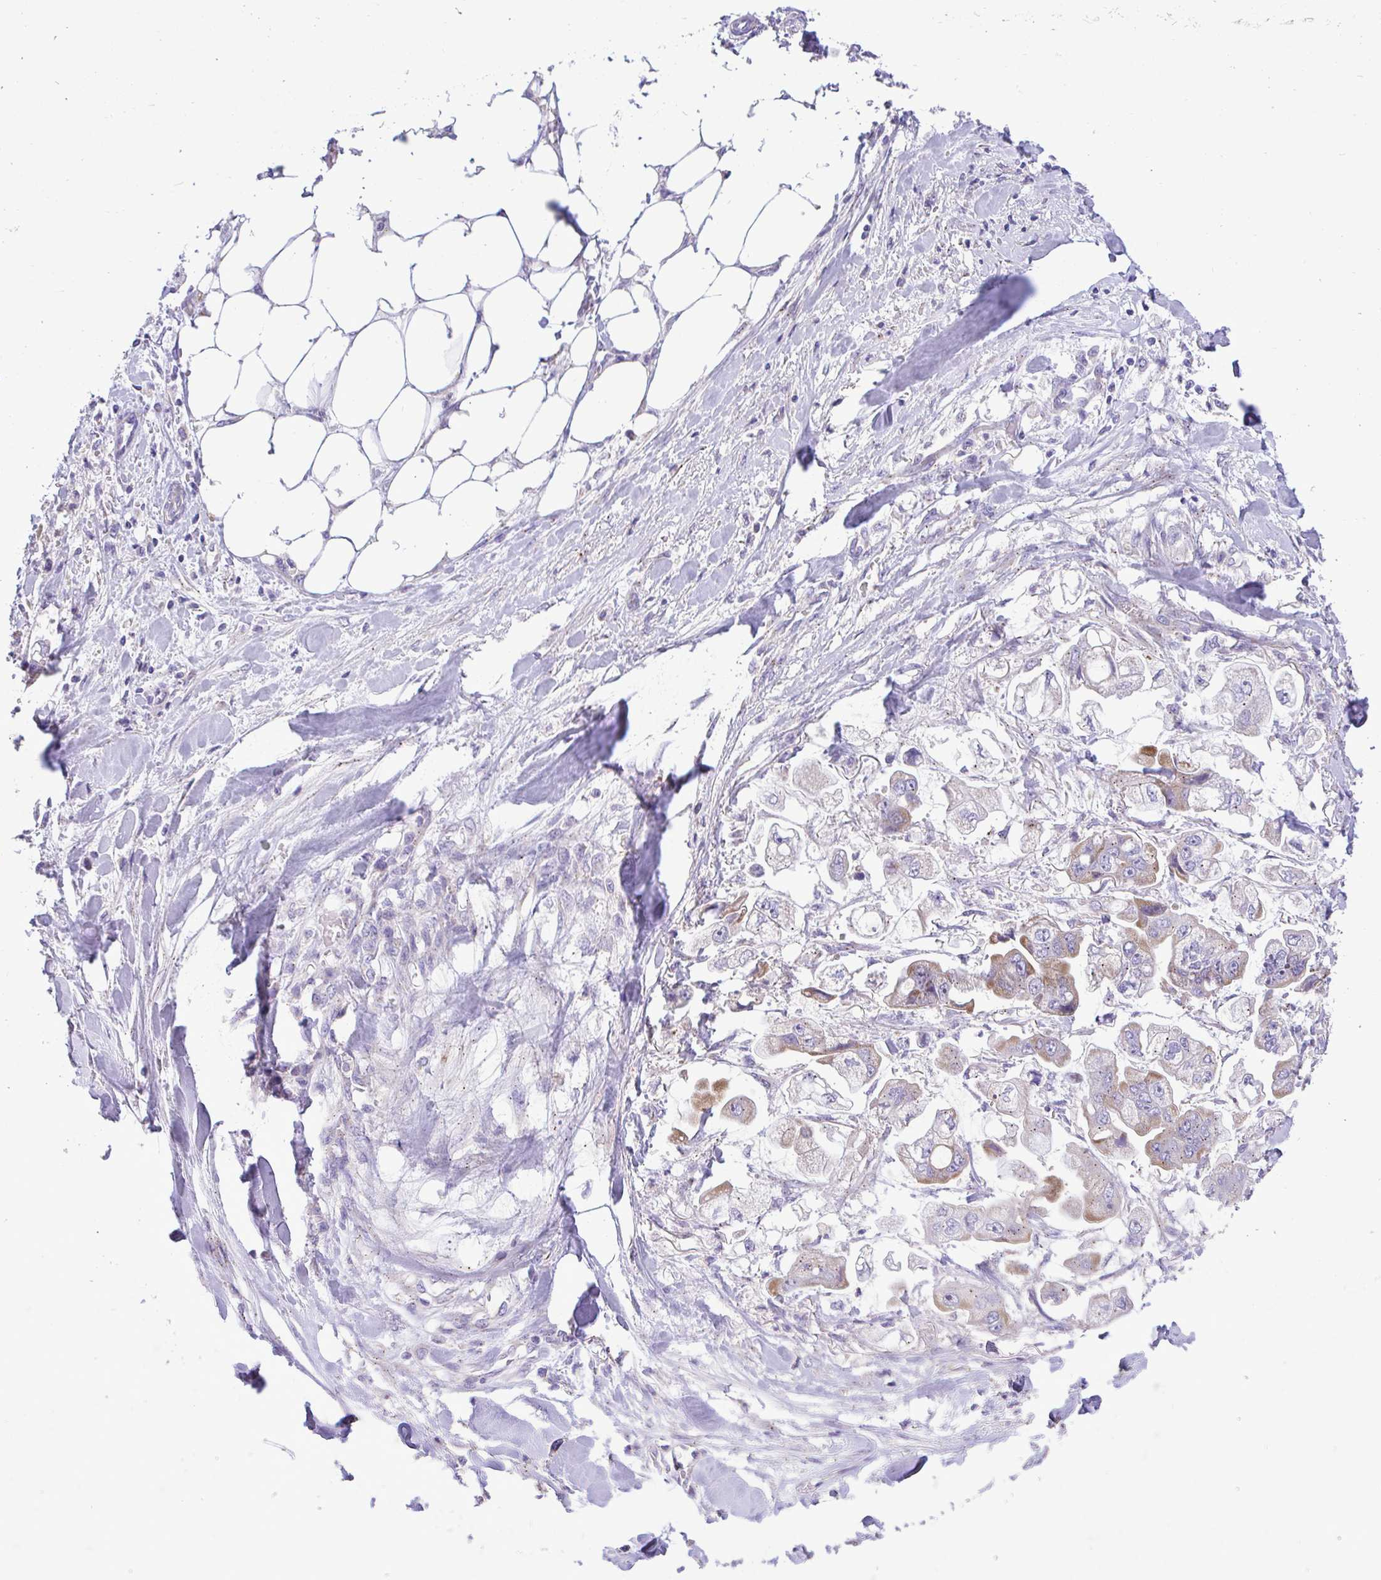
{"staining": {"intensity": "moderate", "quantity": "<25%", "location": "cytoplasmic/membranous"}, "tissue": "stomach cancer", "cell_type": "Tumor cells", "image_type": "cancer", "snomed": [{"axis": "morphology", "description": "Adenocarcinoma, NOS"}, {"axis": "topography", "description": "Stomach"}], "caption": "Brown immunohistochemical staining in stomach adenocarcinoma reveals moderate cytoplasmic/membranous expression in approximately <25% of tumor cells.", "gene": "MRPS16", "patient": {"sex": "male", "age": 62}}